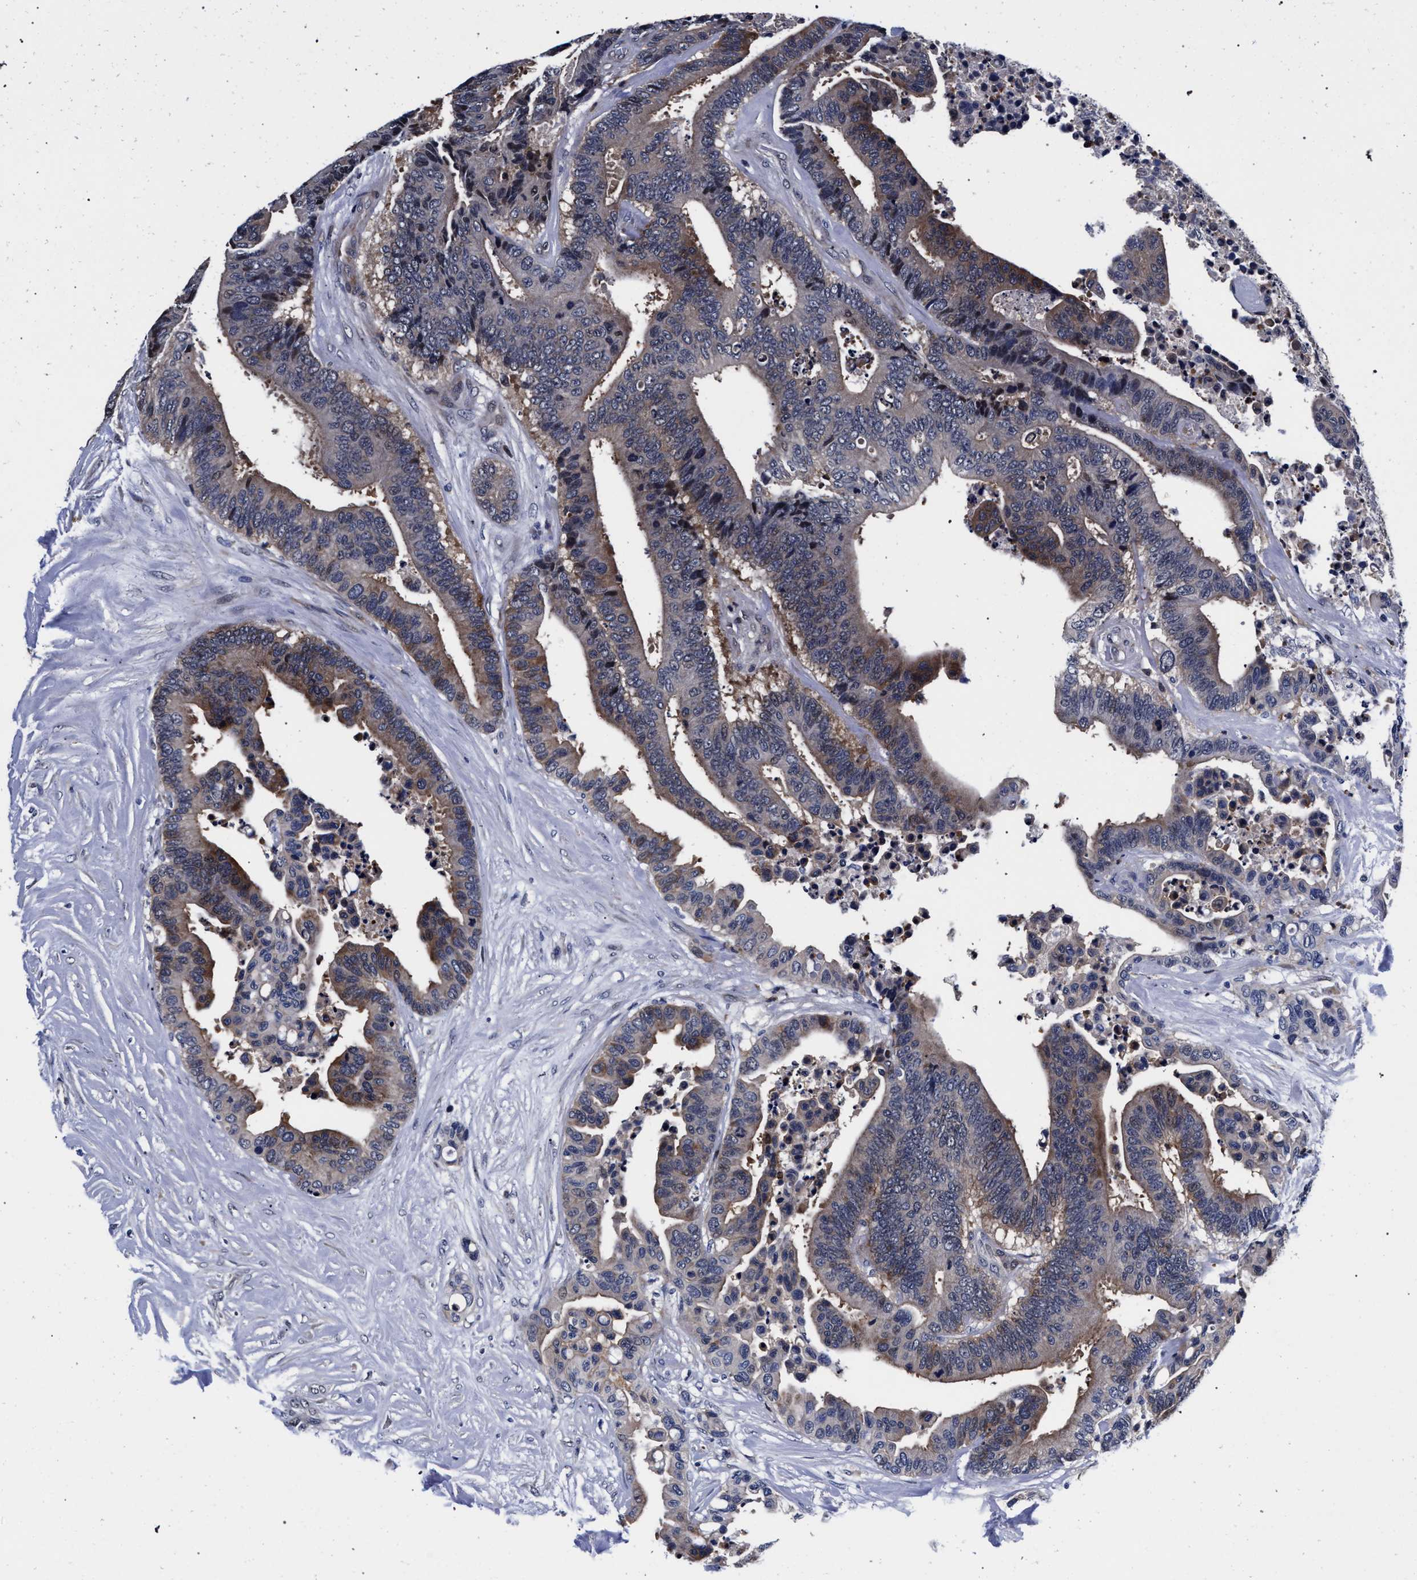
{"staining": {"intensity": "weak", "quantity": "<25%", "location": "cytoplasmic/membranous"}, "tissue": "colorectal cancer", "cell_type": "Tumor cells", "image_type": "cancer", "snomed": [{"axis": "morphology", "description": "Normal tissue, NOS"}, {"axis": "morphology", "description": "Adenocarcinoma, NOS"}, {"axis": "topography", "description": "Colon"}], "caption": "The photomicrograph reveals no significant expression in tumor cells of colorectal cancer (adenocarcinoma).", "gene": "ZNF462", "patient": {"sex": "male", "age": 82}}